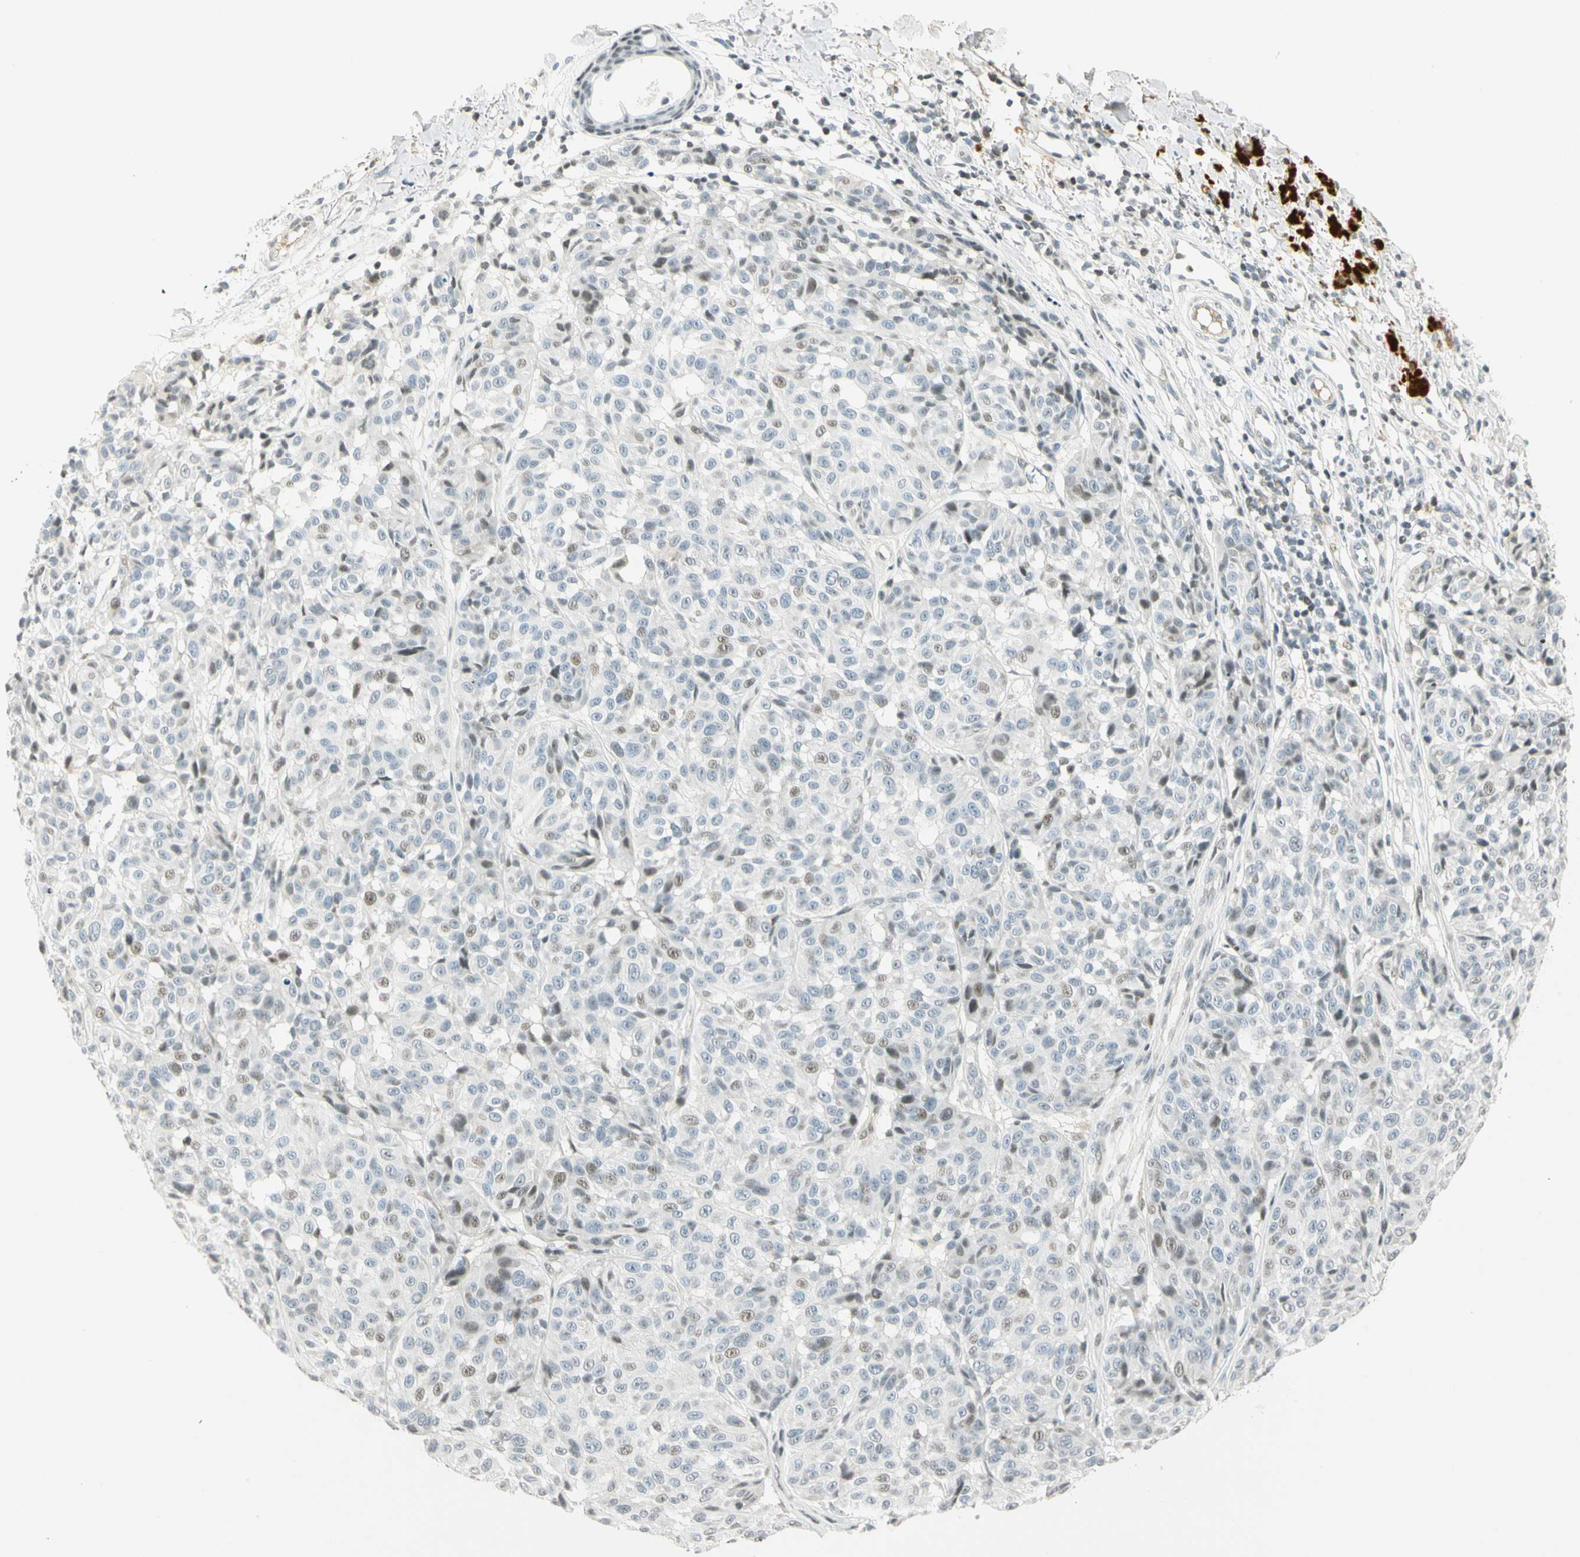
{"staining": {"intensity": "weak", "quantity": "<25%", "location": "nuclear"}, "tissue": "melanoma", "cell_type": "Tumor cells", "image_type": "cancer", "snomed": [{"axis": "morphology", "description": "Malignant melanoma, NOS"}, {"axis": "topography", "description": "Skin"}], "caption": "Immunohistochemistry (IHC) image of neoplastic tissue: human malignant melanoma stained with DAB (3,3'-diaminobenzidine) reveals no significant protein positivity in tumor cells.", "gene": "SMAD3", "patient": {"sex": "female", "age": 46}}